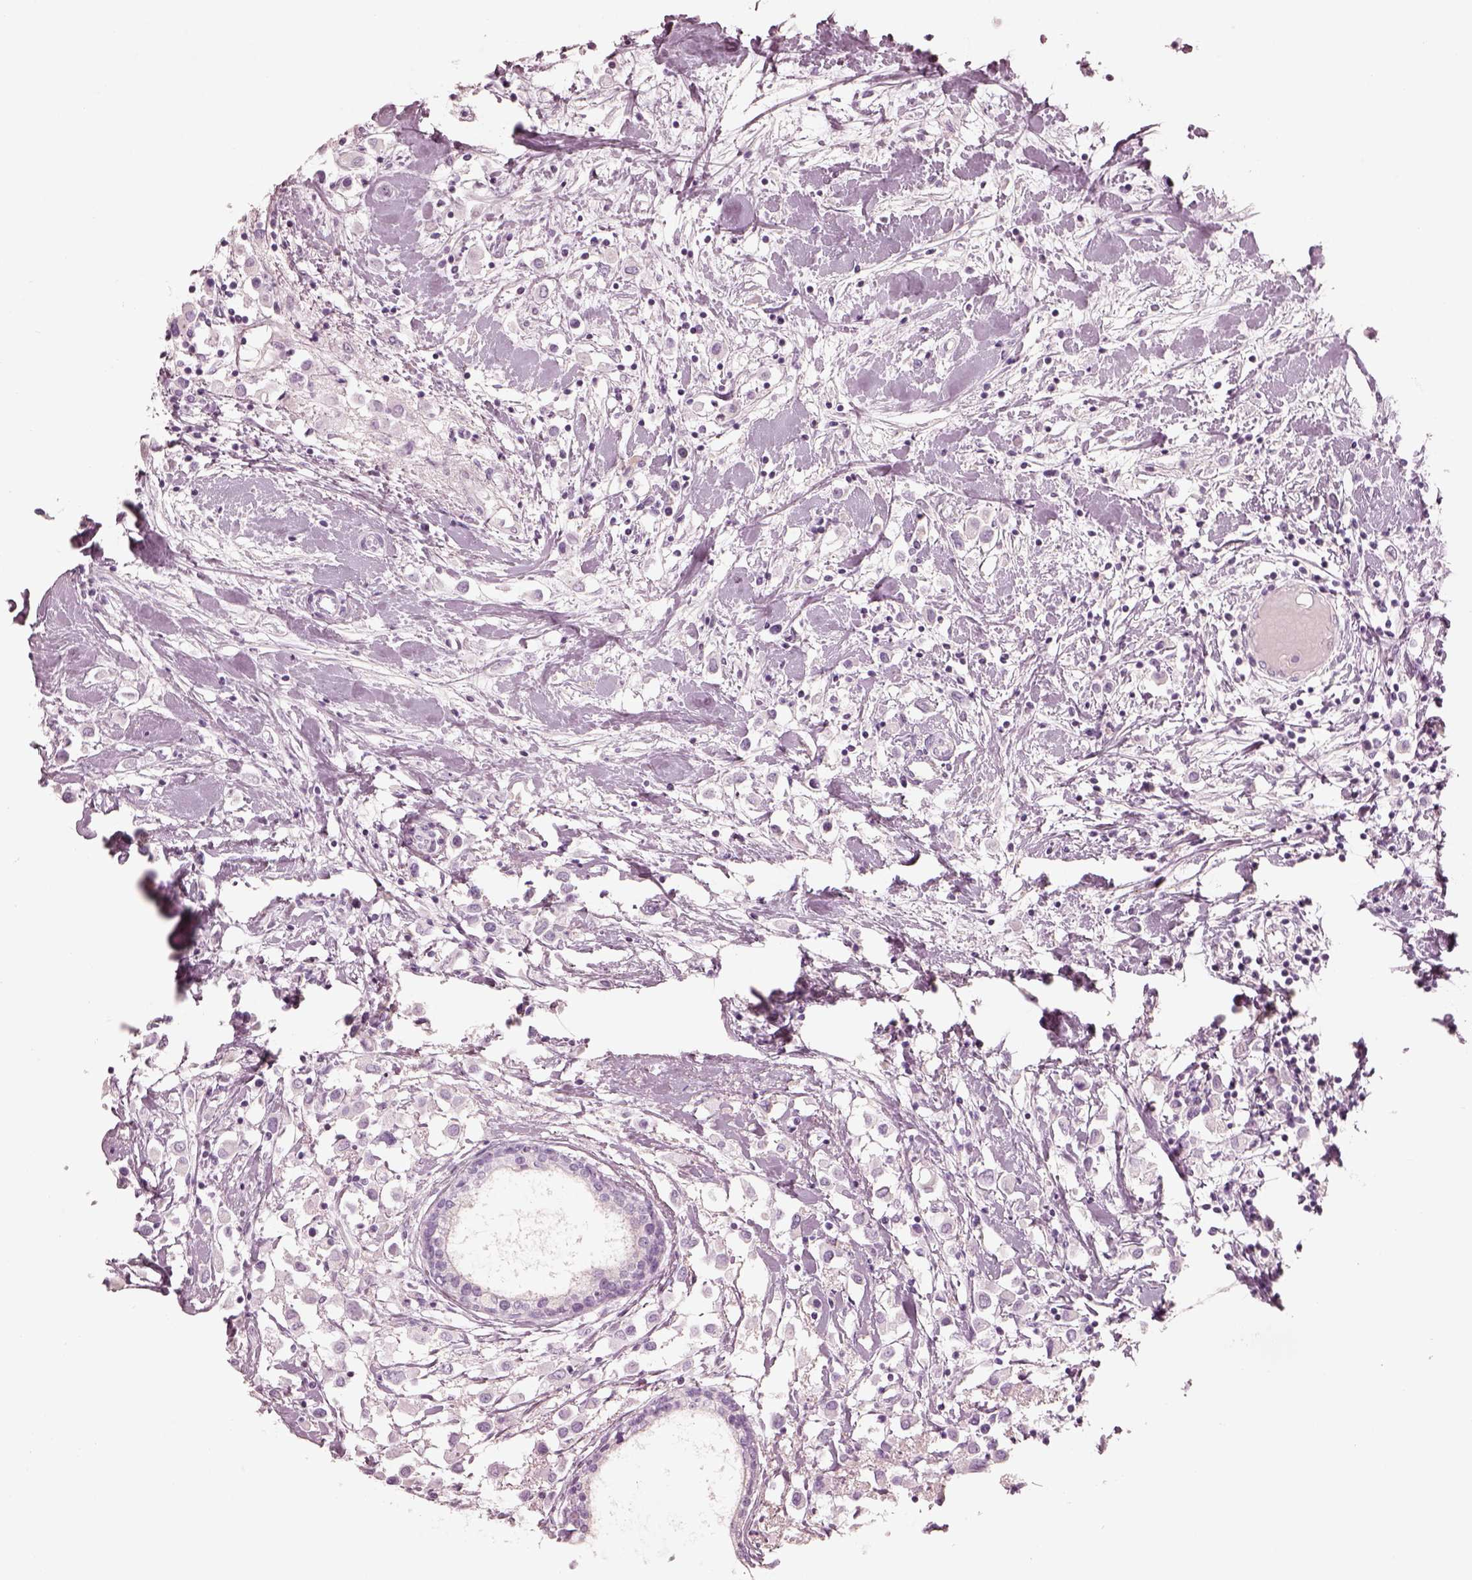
{"staining": {"intensity": "negative", "quantity": "none", "location": "none"}, "tissue": "breast cancer", "cell_type": "Tumor cells", "image_type": "cancer", "snomed": [{"axis": "morphology", "description": "Duct carcinoma"}, {"axis": "topography", "description": "Breast"}], "caption": "This is an immunohistochemistry photomicrograph of breast cancer. There is no positivity in tumor cells.", "gene": "RSPH9", "patient": {"sex": "female", "age": 61}}